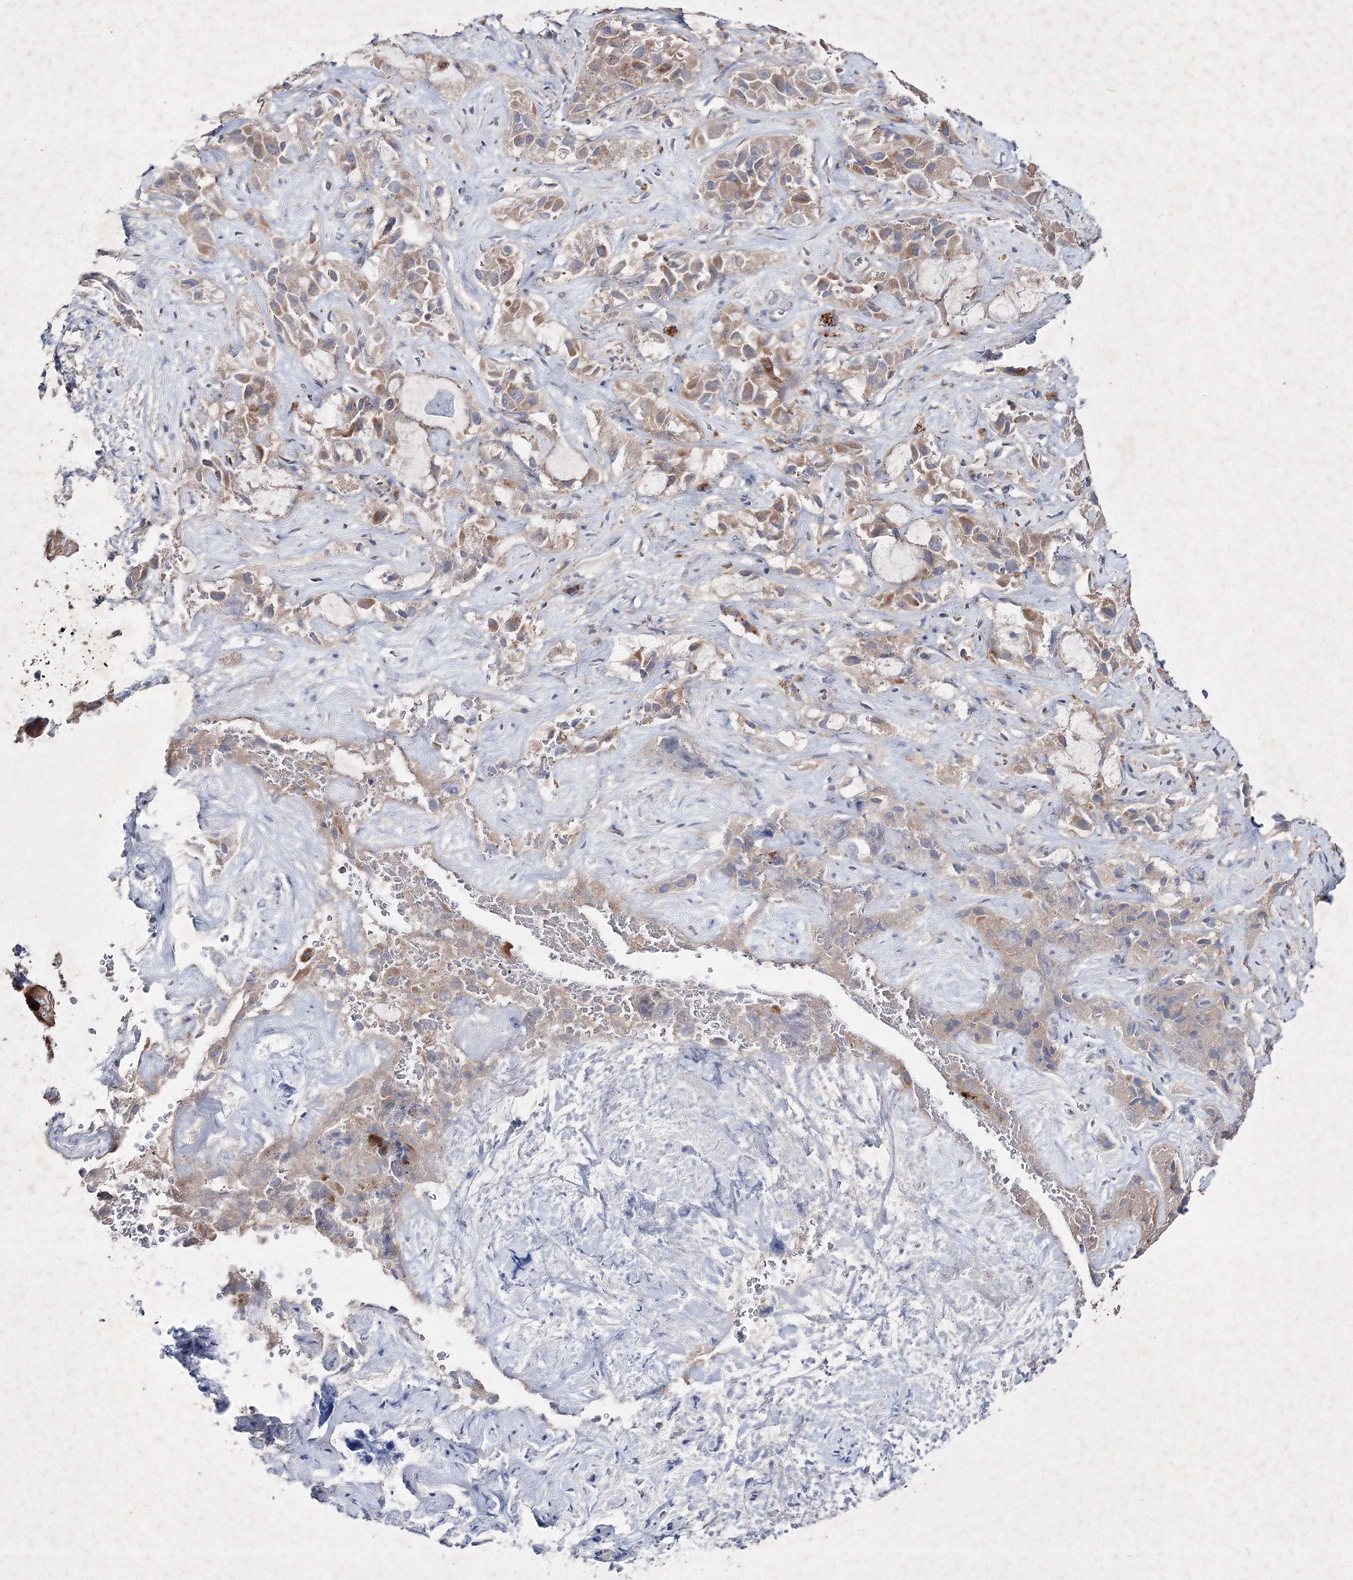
{"staining": {"intensity": "moderate", "quantity": ">75%", "location": "cytoplasmic/membranous"}, "tissue": "liver cancer", "cell_type": "Tumor cells", "image_type": "cancer", "snomed": [{"axis": "morphology", "description": "Cholangiocarcinoma"}, {"axis": "topography", "description": "Liver"}], "caption": "The micrograph shows a brown stain indicating the presence of a protein in the cytoplasmic/membranous of tumor cells in liver cancer.", "gene": "GFM1", "patient": {"sex": "female", "age": 52}}